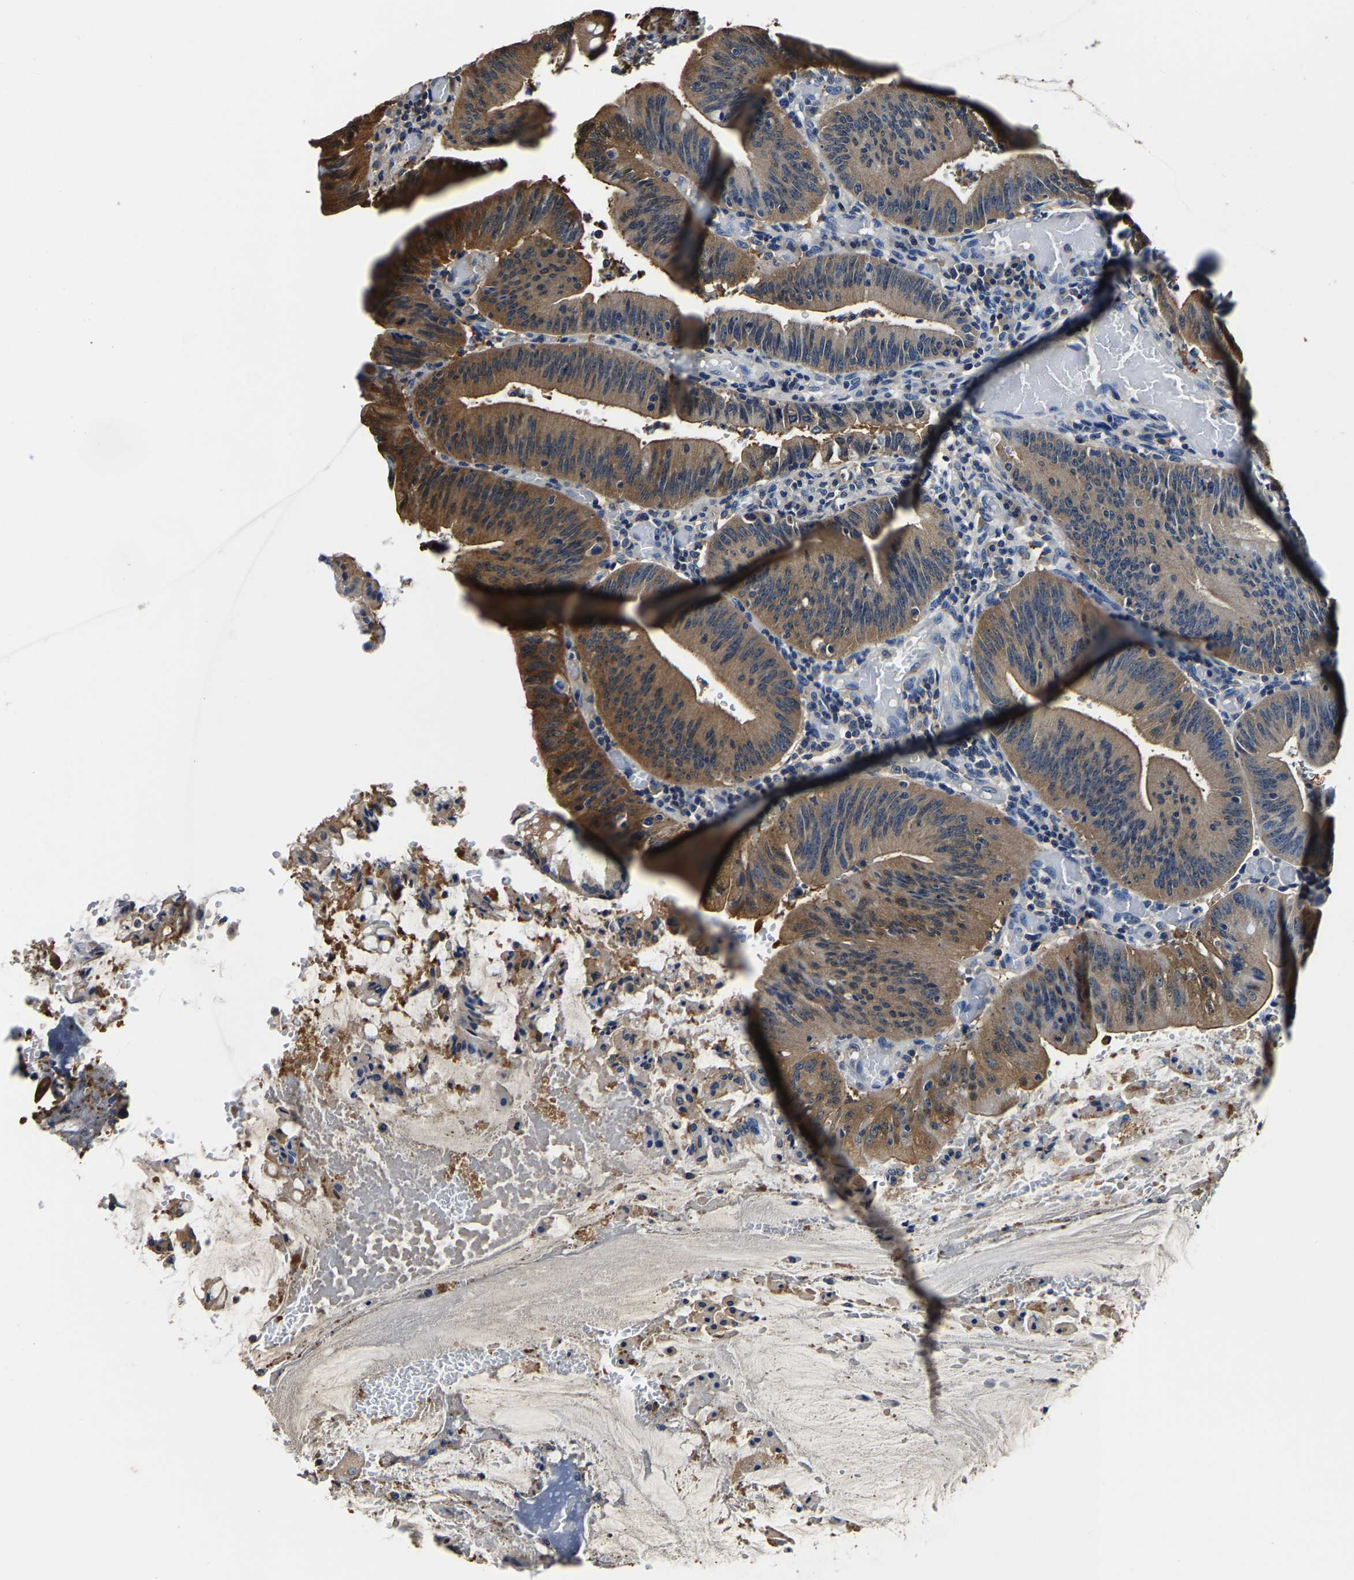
{"staining": {"intensity": "moderate", "quantity": ">75%", "location": "cytoplasmic/membranous"}, "tissue": "colorectal cancer", "cell_type": "Tumor cells", "image_type": "cancer", "snomed": [{"axis": "morphology", "description": "Normal tissue, NOS"}, {"axis": "morphology", "description": "Adenocarcinoma, NOS"}, {"axis": "topography", "description": "Rectum"}], "caption": "The image reveals a brown stain indicating the presence of a protein in the cytoplasmic/membranous of tumor cells in adenocarcinoma (colorectal). The protein of interest is stained brown, and the nuclei are stained in blue (DAB IHC with brightfield microscopy, high magnification).", "gene": "ALDOB", "patient": {"sex": "female", "age": 66}}